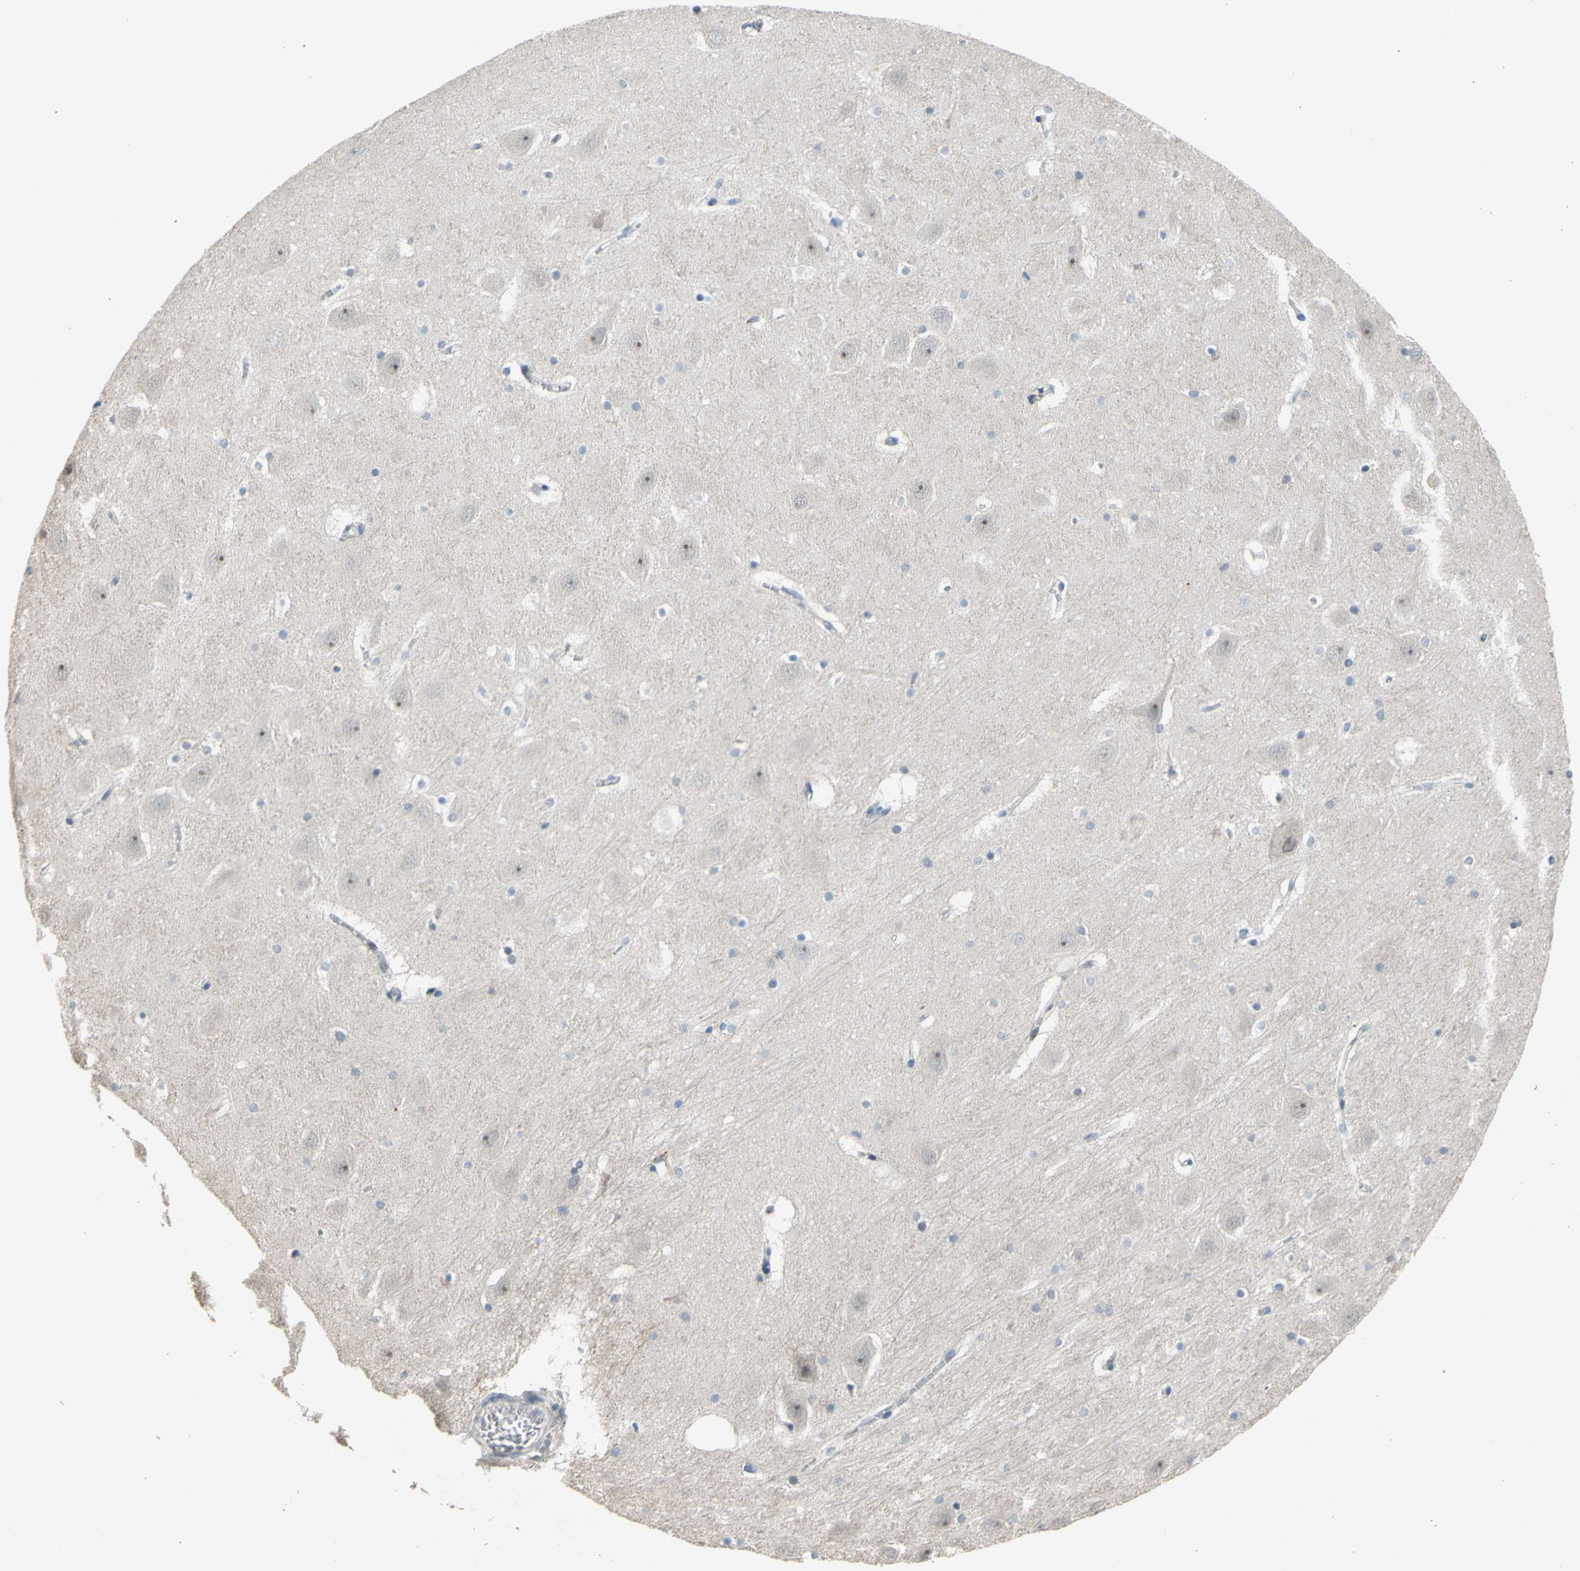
{"staining": {"intensity": "negative", "quantity": "none", "location": "none"}, "tissue": "hippocampus", "cell_type": "Glial cells", "image_type": "normal", "snomed": [{"axis": "morphology", "description": "Normal tissue, NOS"}, {"axis": "topography", "description": "Hippocampus"}], "caption": "Immunohistochemistry (IHC) of benign human hippocampus reveals no positivity in glial cells.", "gene": "ZNF184", "patient": {"sex": "male", "age": 45}}